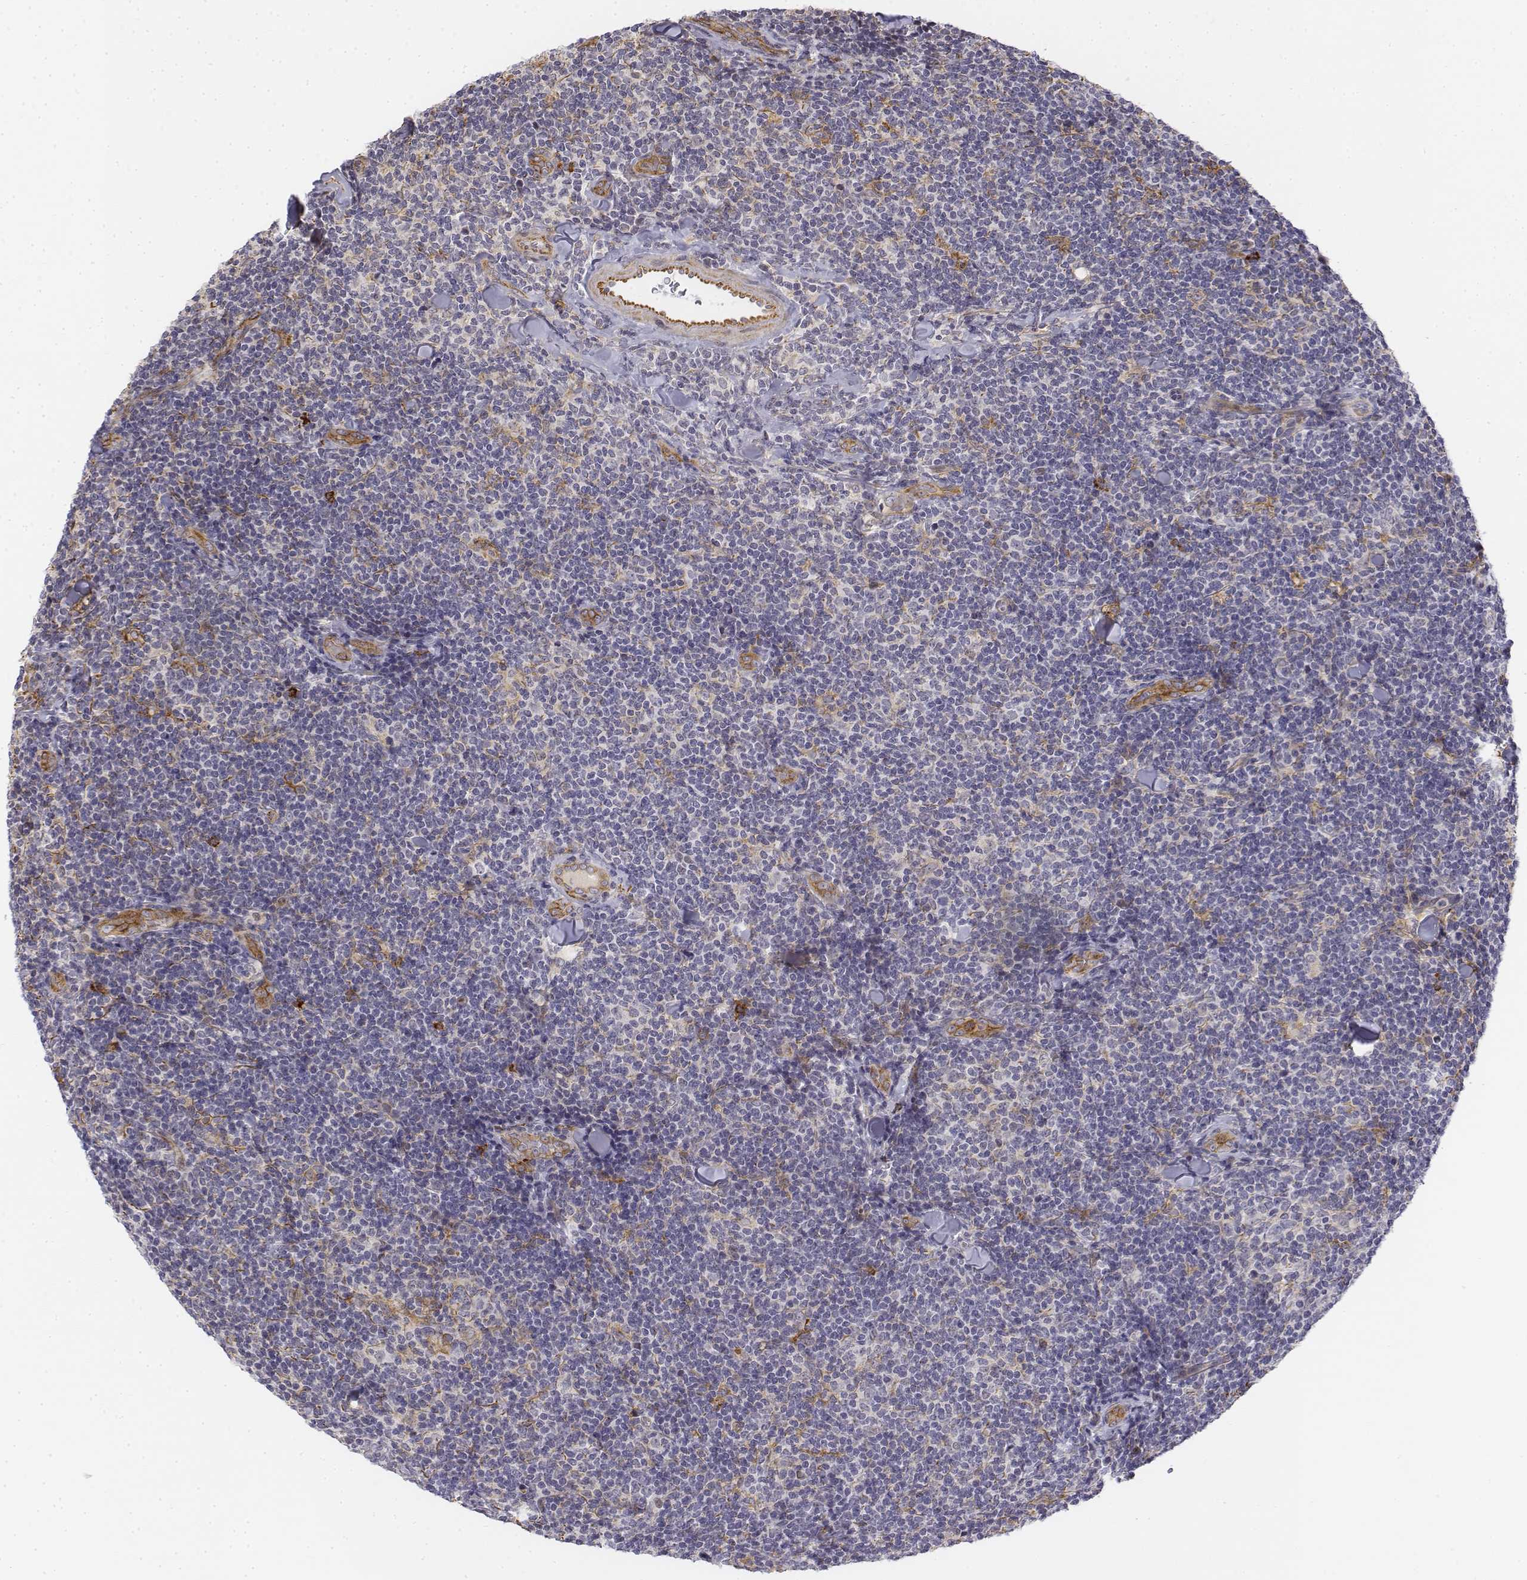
{"staining": {"intensity": "negative", "quantity": "none", "location": "none"}, "tissue": "lymphoma", "cell_type": "Tumor cells", "image_type": "cancer", "snomed": [{"axis": "morphology", "description": "Malignant lymphoma, non-Hodgkin's type, Low grade"}, {"axis": "topography", "description": "Lymph node"}], "caption": "High magnification brightfield microscopy of lymphoma stained with DAB (brown) and counterstained with hematoxylin (blue): tumor cells show no significant positivity.", "gene": "CD14", "patient": {"sex": "female", "age": 56}}